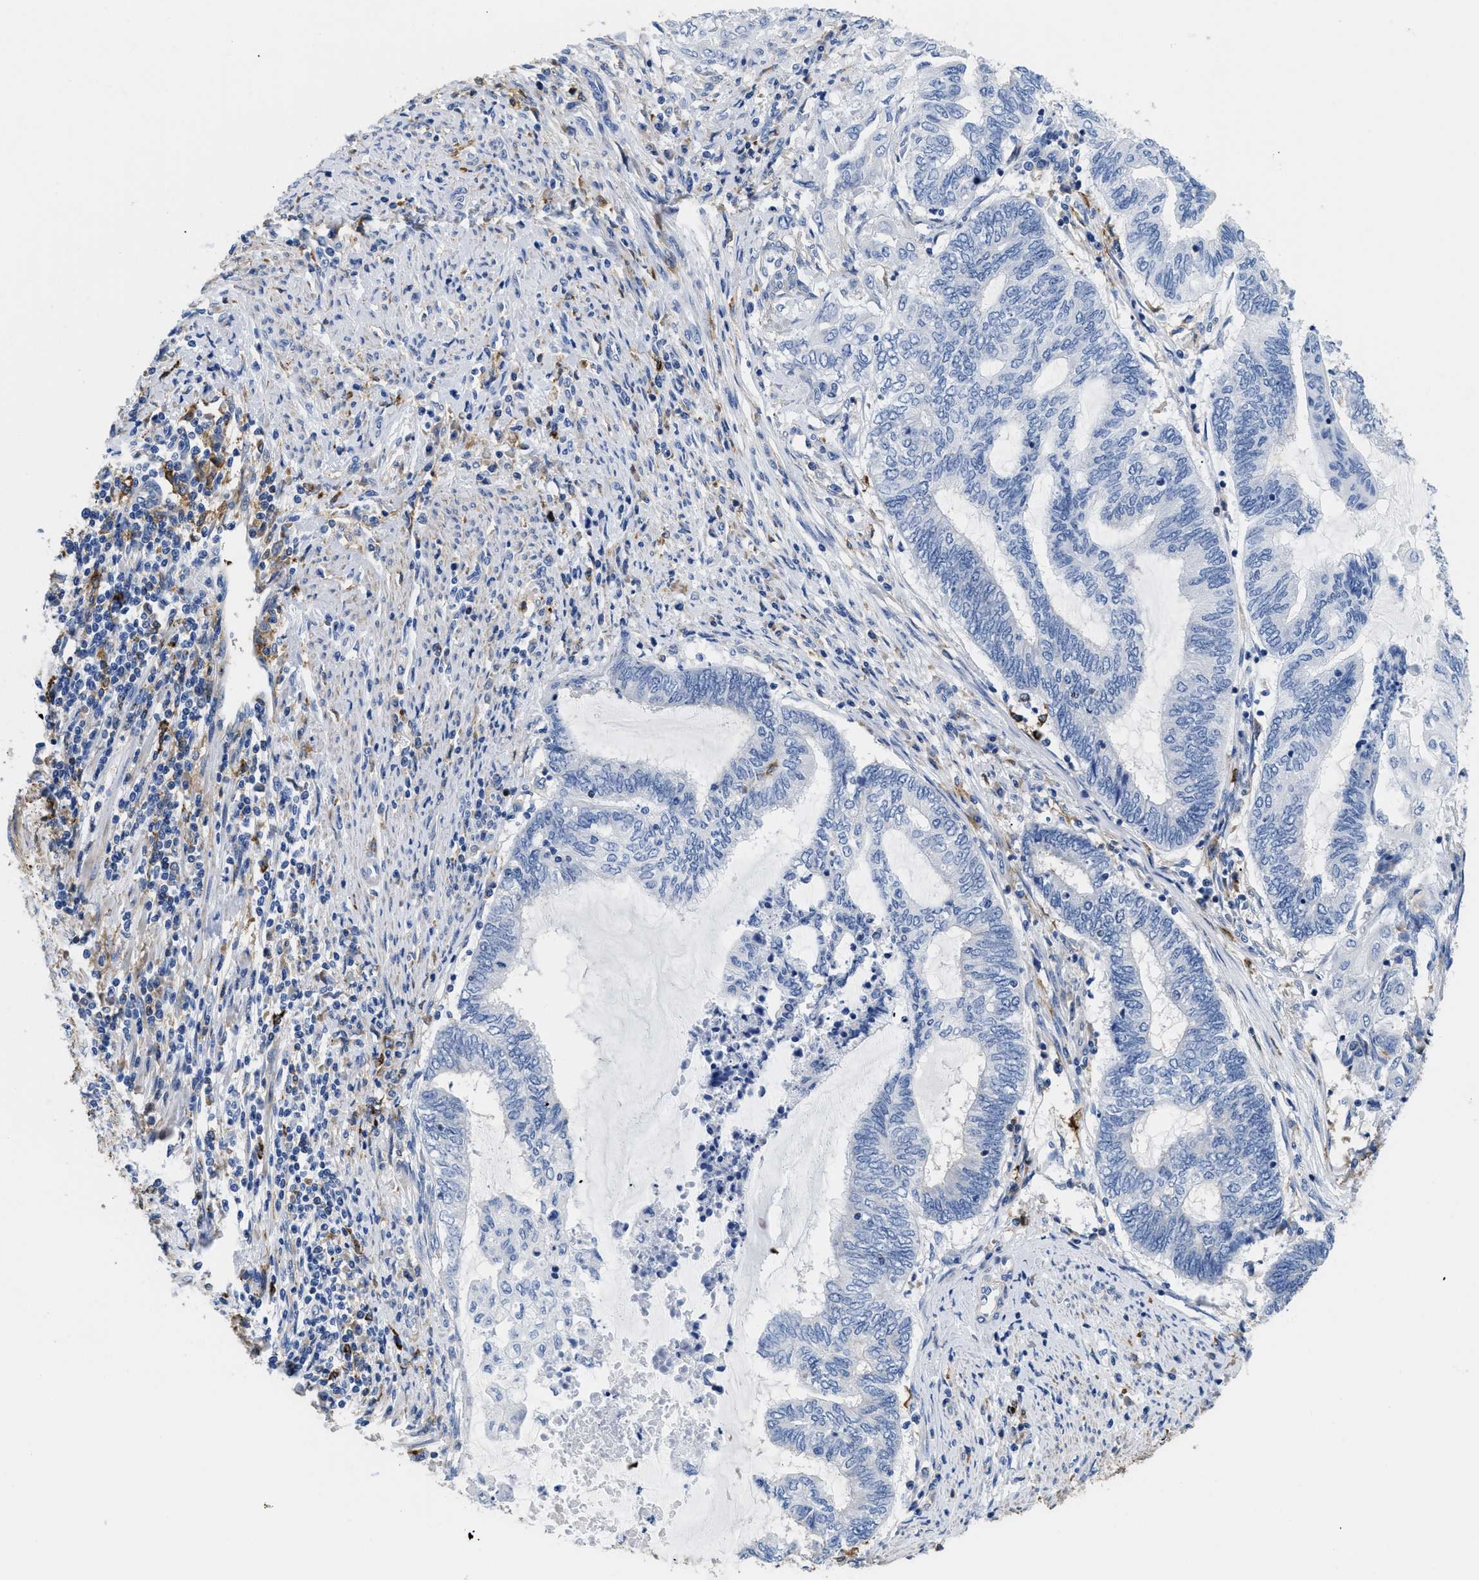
{"staining": {"intensity": "negative", "quantity": "none", "location": "none"}, "tissue": "endometrial cancer", "cell_type": "Tumor cells", "image_type": "cancer", "snomed": [{"axis": "morphology", "description": "Adenocarcinoma, NOS"}, {"axis": "topography", "description": "Uterus"}, {"axis": "topography", "description": "Endometrium"}], "caption": "DAB immunohistochemical staining of endometrial cancer (adenocarcinoma) demonstrates no significant positivity in tumor cells.", "gene": "HLA-DPA1", "patient": {"sex": "female", "age": 70}}